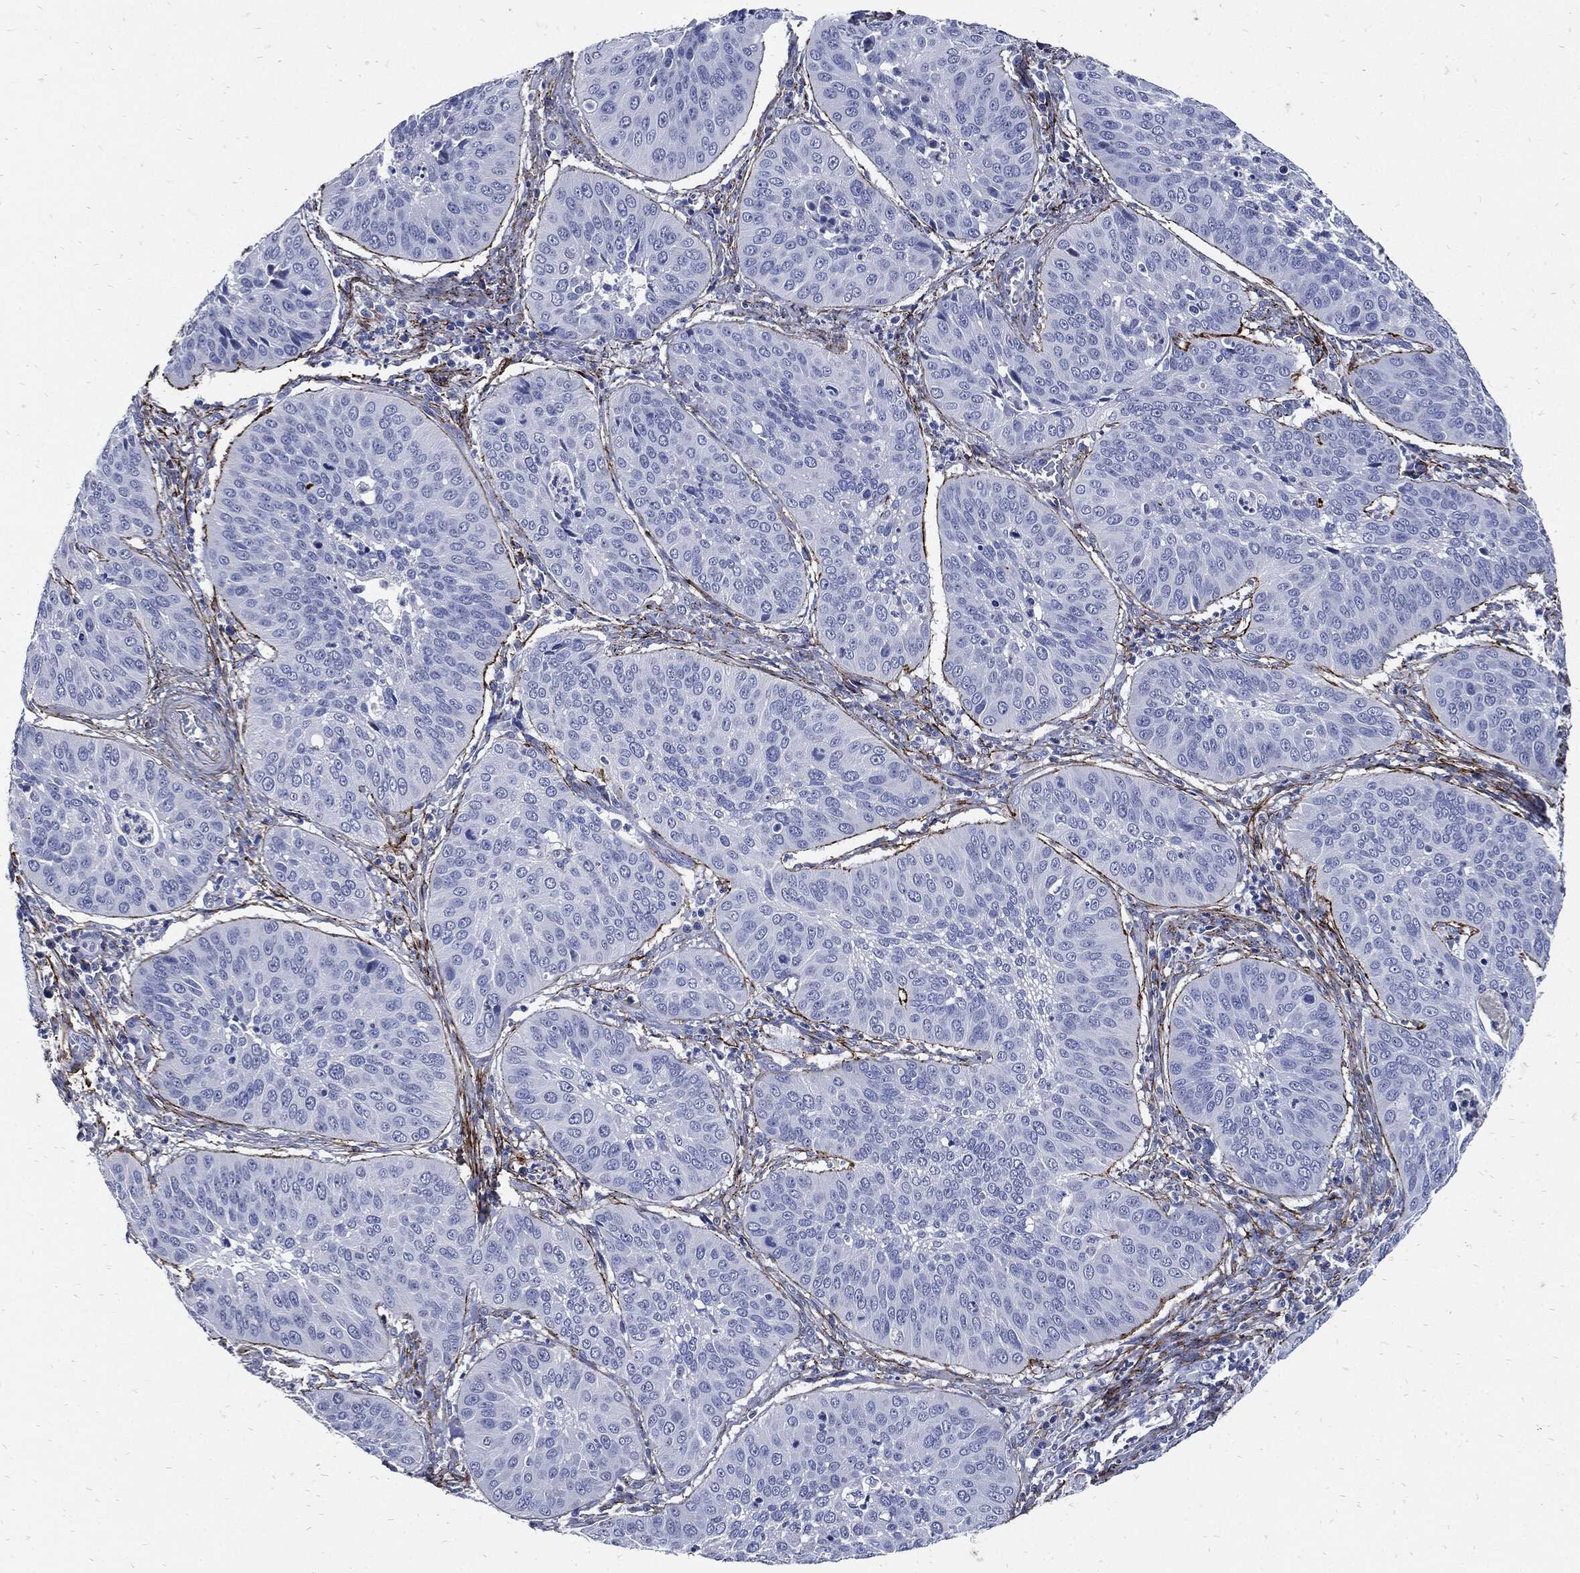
{"staining": {"intensity": "negative", "quantity": "none", "location": "none"}, "tissue": "cervical cancer", "cell_type": "Tumor cells", "image_type": "cancer", "snomed": [{"axis": "morphology", "description": "Normal tissue, NOS"}, {"axis": "morphology", "description": "Squamous cell carcinoma, NOS"}, {"axis": "topography", "description": "Cervix"}], "caption": "A micrograph of cervical cancer stained for a protein reveals no brown staining in tumor cells. The staining is performed using DAB brown chromogen with nuclei counter-stained in using hematoxylin.", "gene": "FBN1", "patient": {"sex": "female", "age": 39}}